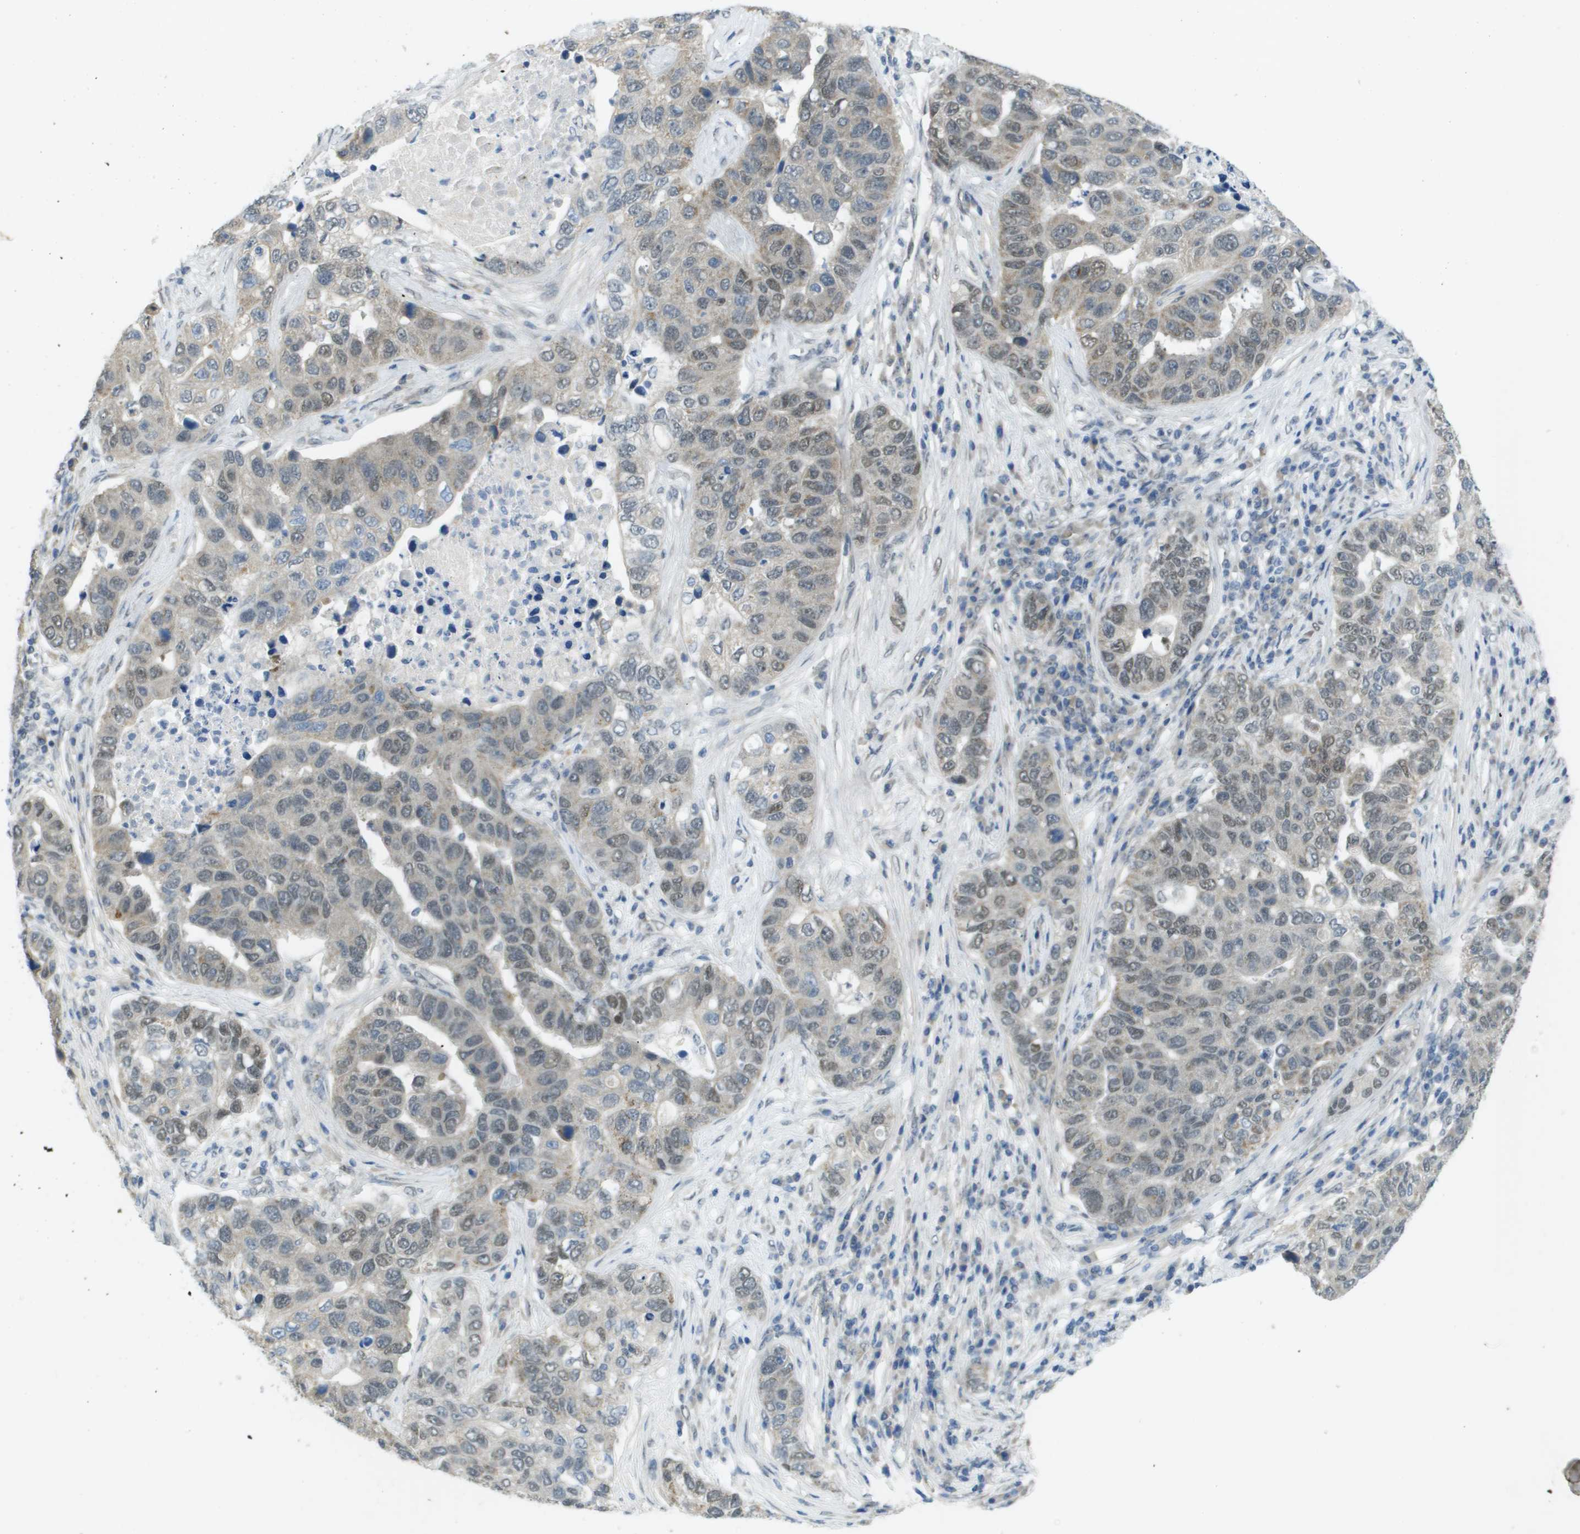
{"staining": {"intensity": "weak", "quantity": "25%-75%", "location": "nuclear"}, "tissue": "pancreatic cancer", "cell_type": "Tumor cells", "image_type": "cancer", "snomed": [{"axis": "morphology", "description": "Adenocarcinoma, NOS"}, {"axis": "topography", "description": "Pancreas"}], "caption": "The immunohistochemical stain shows weak nuclear staining in tumor cells of pancreatic adenocarcinoma tissue. (IHC, brightfield microscopy, high magnification).", "gene": "ARID1B", "patient": {"sex": "female", "age": 61}}